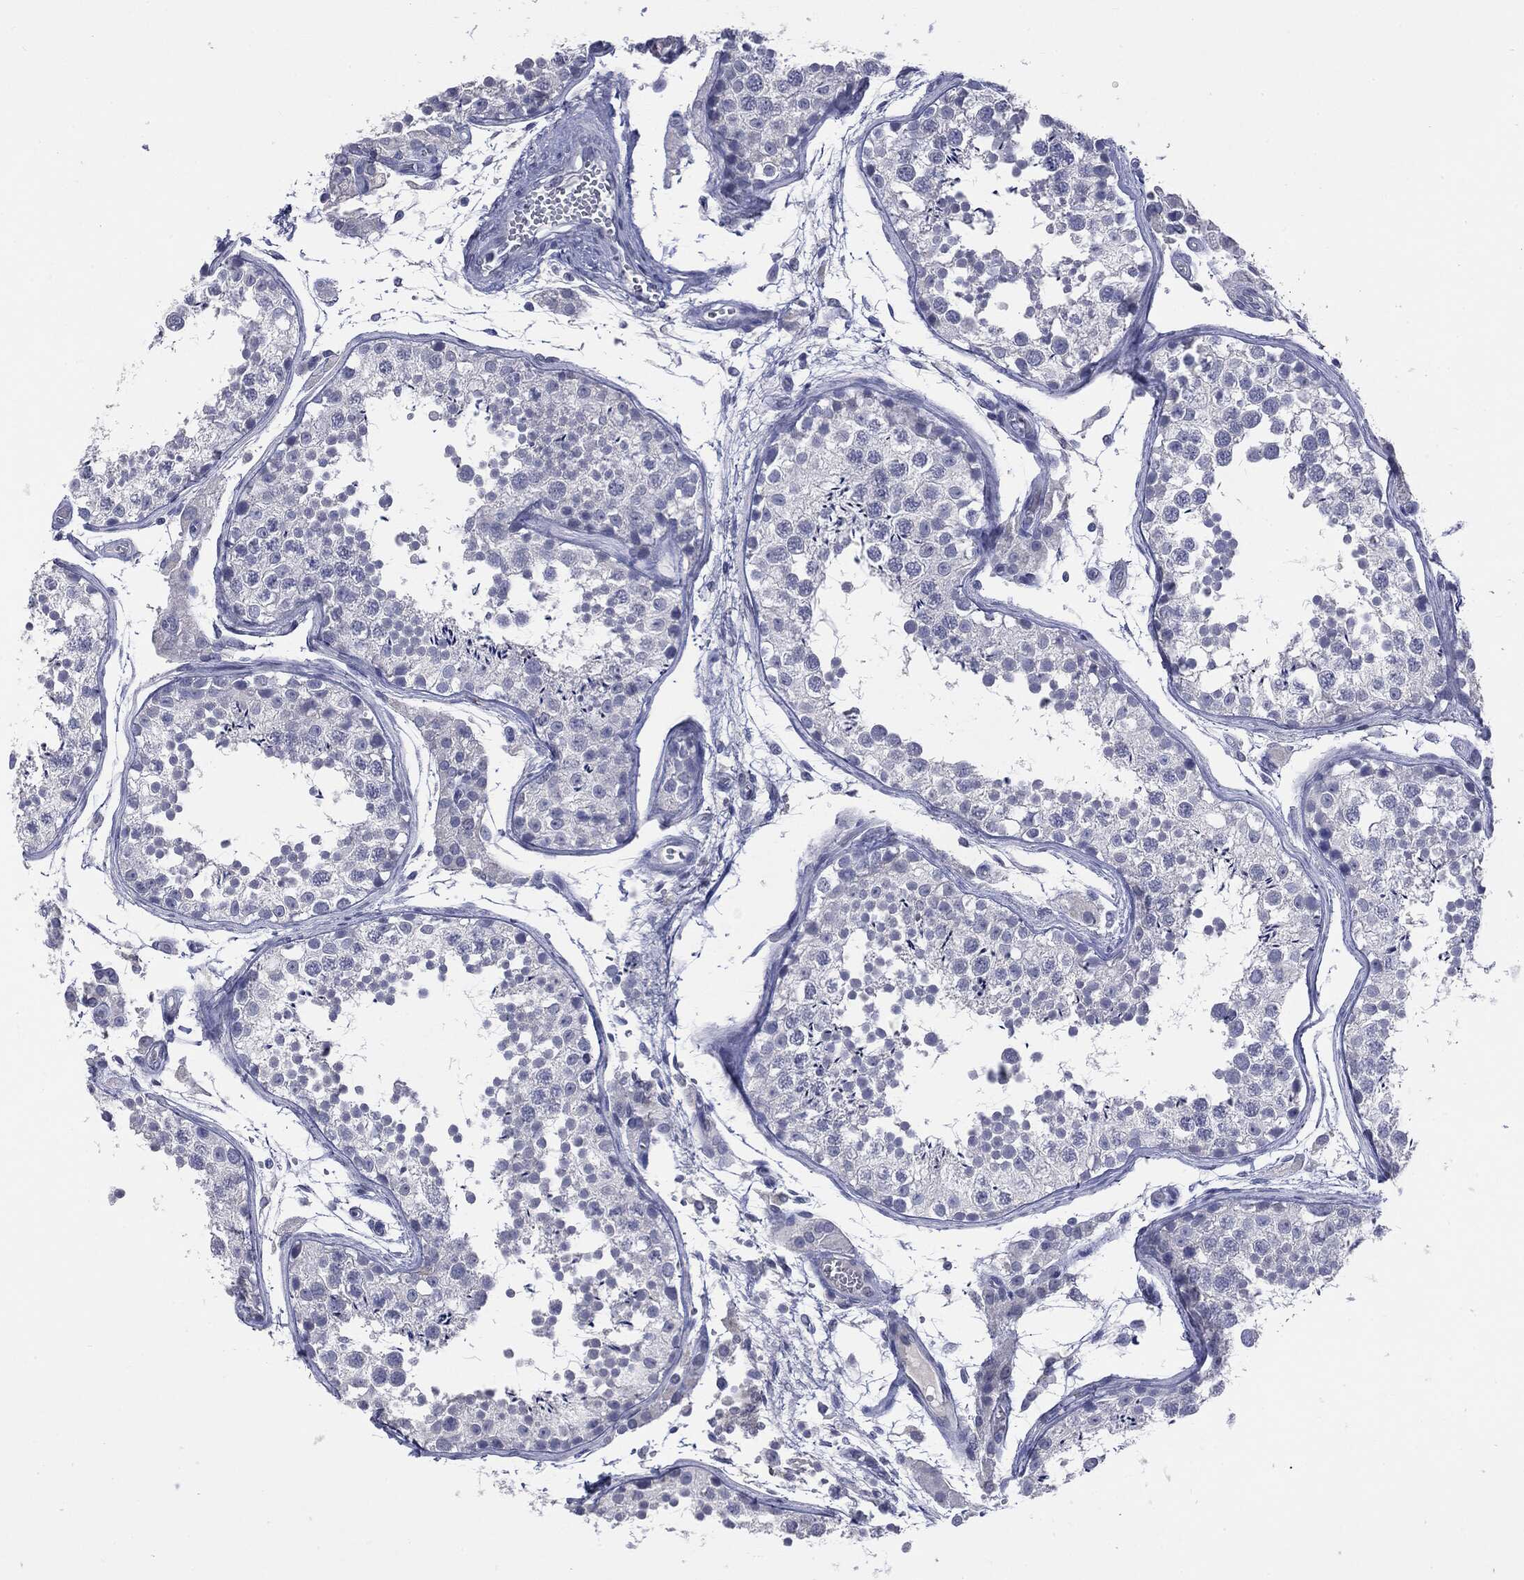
{"staining": {"intensity": "negative", "quantity": "none", "location": "none"}, "tissue": "testis", "cell_type": "Cells in seminiferous ducts", "image_type": "normal", "snomed": [{"axis": "morphology", "description": "Normal tissue, NOS"}, {"axis": "topography", "description": "Testis"}], "caption": "An IHC image of benign testis is shown. There is no staining in cells in seminiferous ducts of testis. Brightfield microscopy of immunohistochemistry (IHC) stained with DAB (brown) and hematoxylin (blue), captured at high magnification.", "gene": "TSHB", "patient": {"sex": "male", "age": 29}}